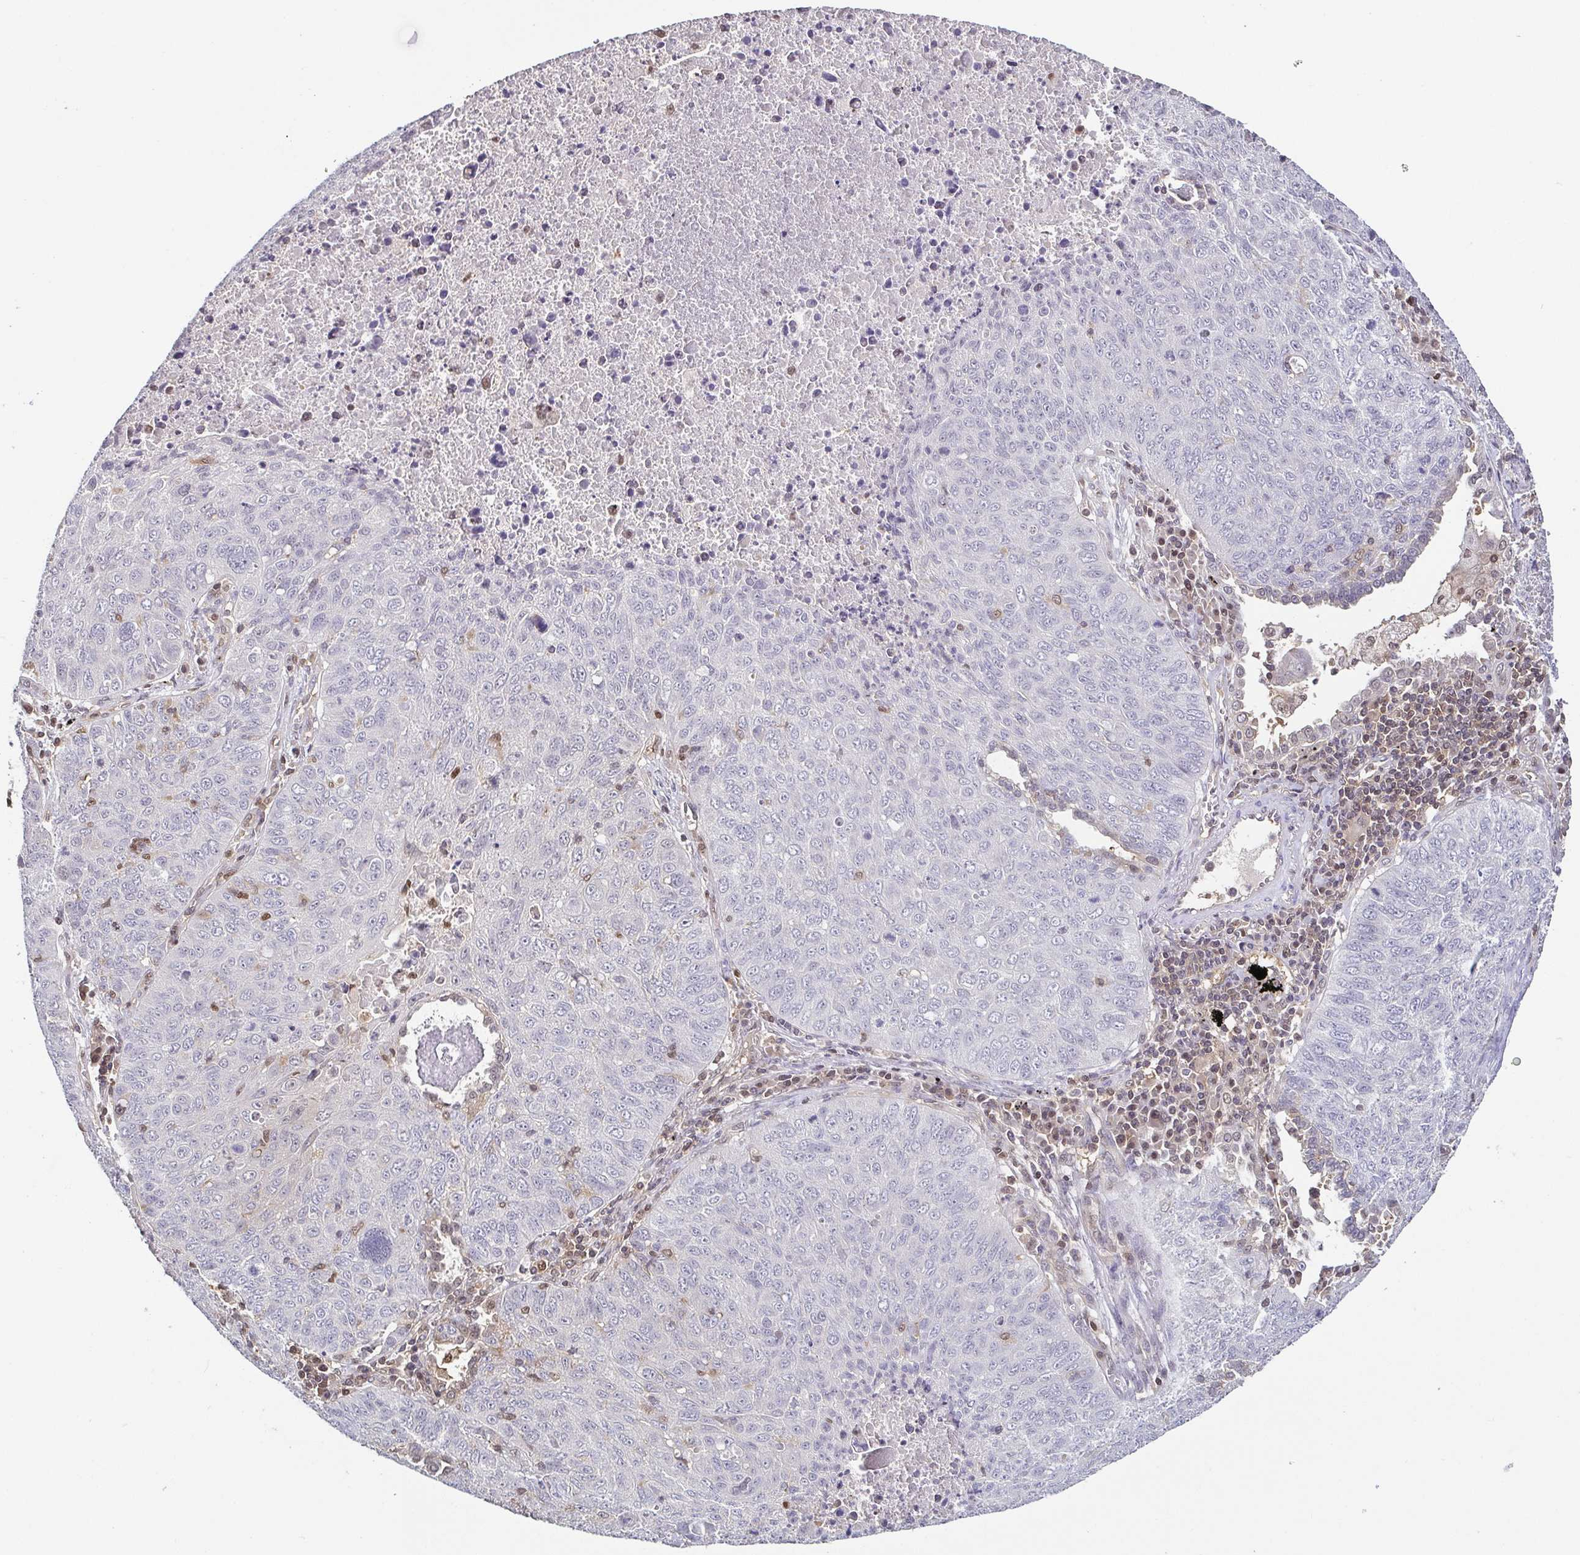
{"staining": {"intensity": "negative", "quantity": "none", "location": "none"}, "tissue": "lung cancer", "cell_type": "Tumor cells", "image_type": "cancer", "snomed": [{"axis": "morphology", "description": "Normal morphology"}, {"axis": "morphology", "description": "Aneuploidy"}, {"axis": "morphology", "description": "Squamous cell carcinoma, NOS"}, {"axis": "topography", "description": "Lymph node"}, {"axis": "topography", "description": "Lung"}], "caption": "Immunohistochemistry (IHC) micrograph of neoplastic tissue: lung cancer stained with DAB shows no significant protein expression in tumor cells. (DAB immunohistochemistry (IHC), high magnification).", "gene": "PSMB9", "patient": {"sex": "female", "age": 76}}